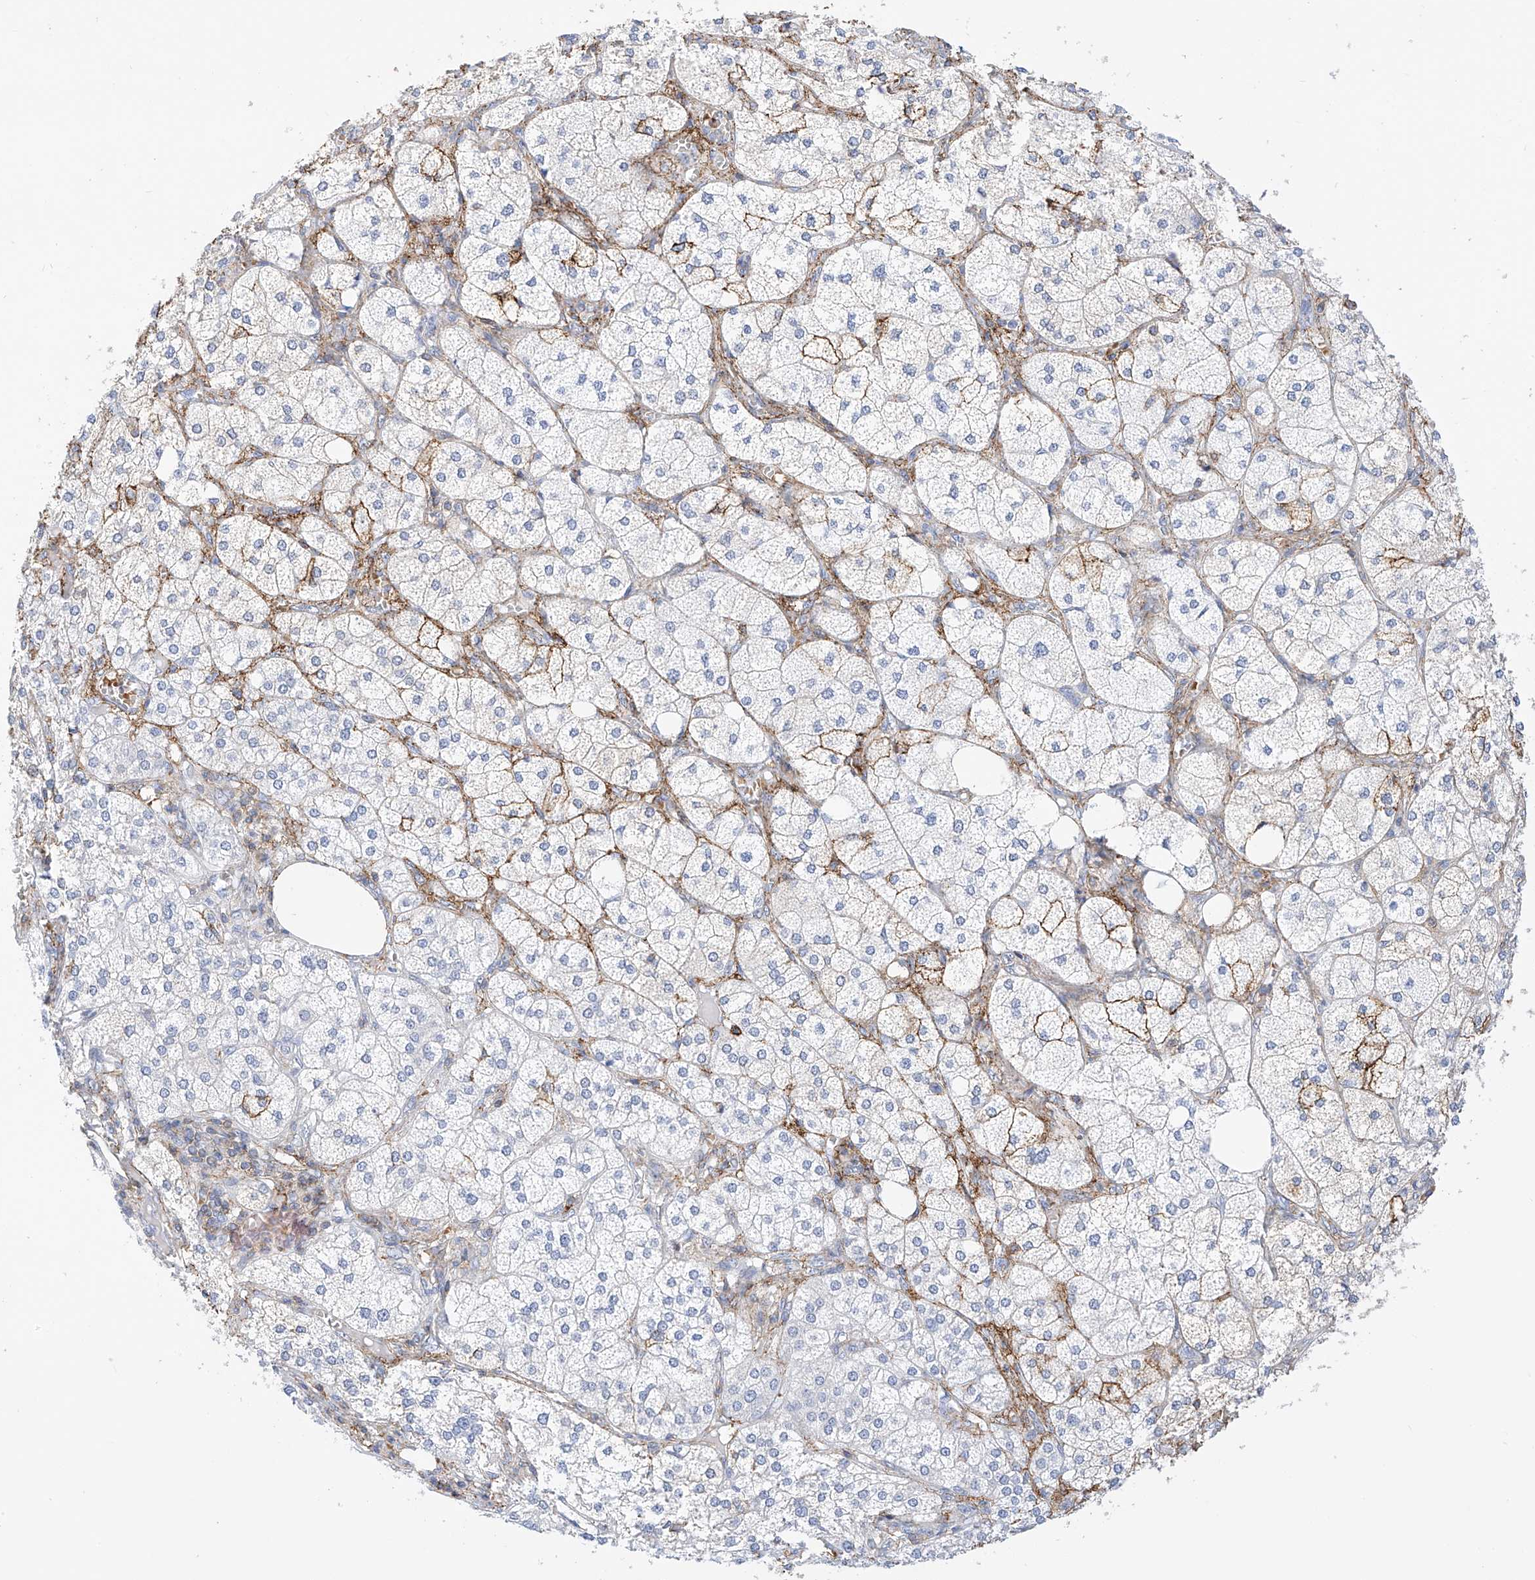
{"staining": {"intensity": "moderate", "quantity": "<25%", "location": "cytoplasmic/membranous"}, "tissue": "adrenal gland", "cell_type": "Glandular cells", "image_type": "normal", "snomed": [{"axis": "morphology", "description": "Normal tissue, NOS"}, {"axis": "topography", "description": "Adrenal gland"}], "caption": "This histopathology image shows IHC staining of benign human adrenal gland, with low moderate cytoplasmic/membranous positivity in about <25% of glandular cells.", "gene": "TXNDC9", "patient": {"sex": "female", "age": 61}}